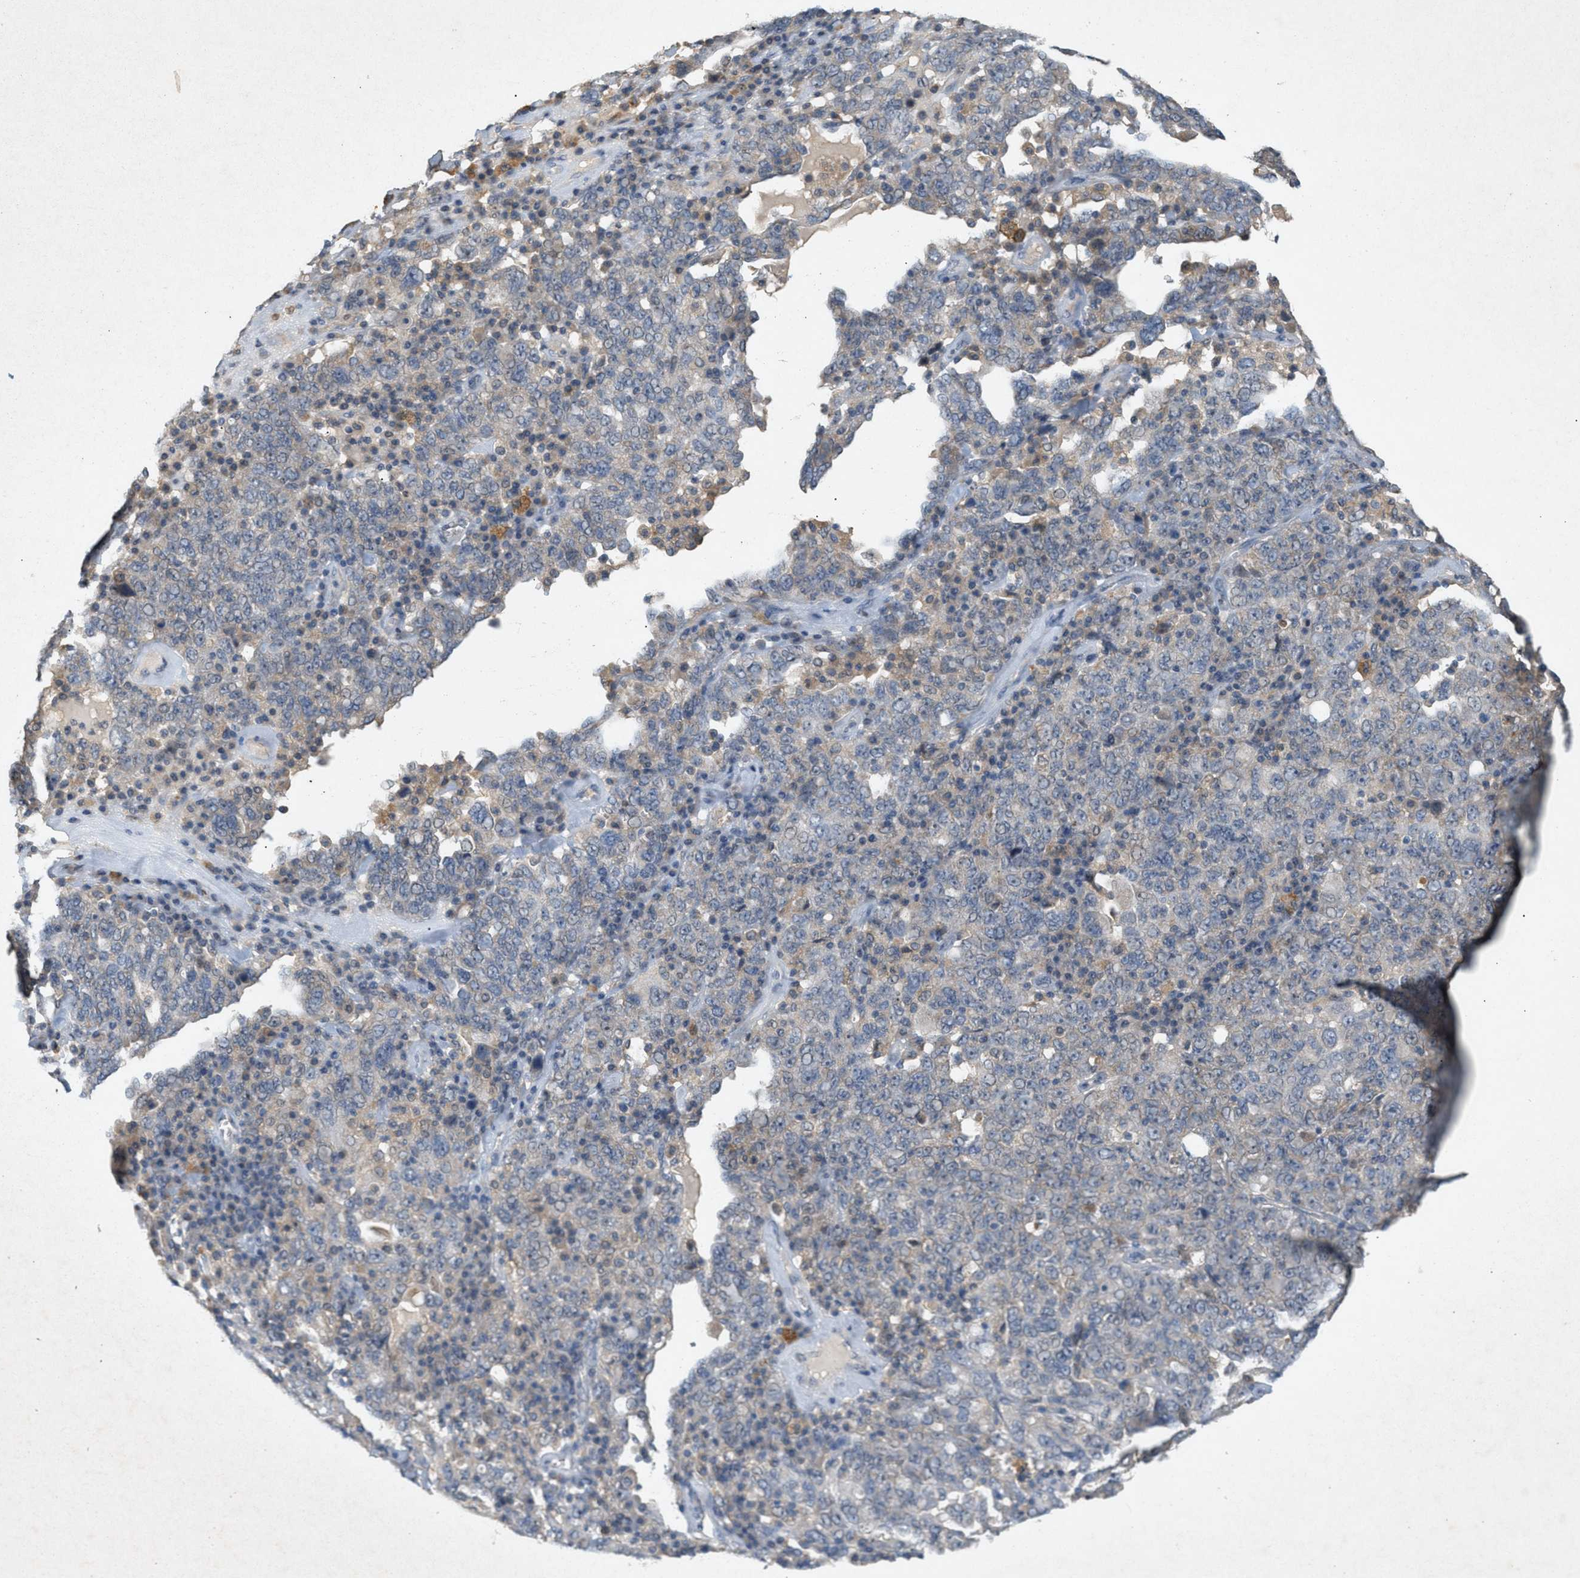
{"staining": {"intensity": "negative", "quantity": "none", "location": "none"}, "tissue": "ovarian cancer", "cell_type": "Tumor cells", "image_type": "cancer", "snomed": [{"axis": "morphology", "description": "Carcinoma, endometroid"}, {"axis": "topography", "description": "Ovary"}], "caption": "Image shows no significant protein expression in tumor cells of ovarian endometroid carcinoma.", "gene": "DCAF7", "patient": {"sex": "female", "age": 62}}